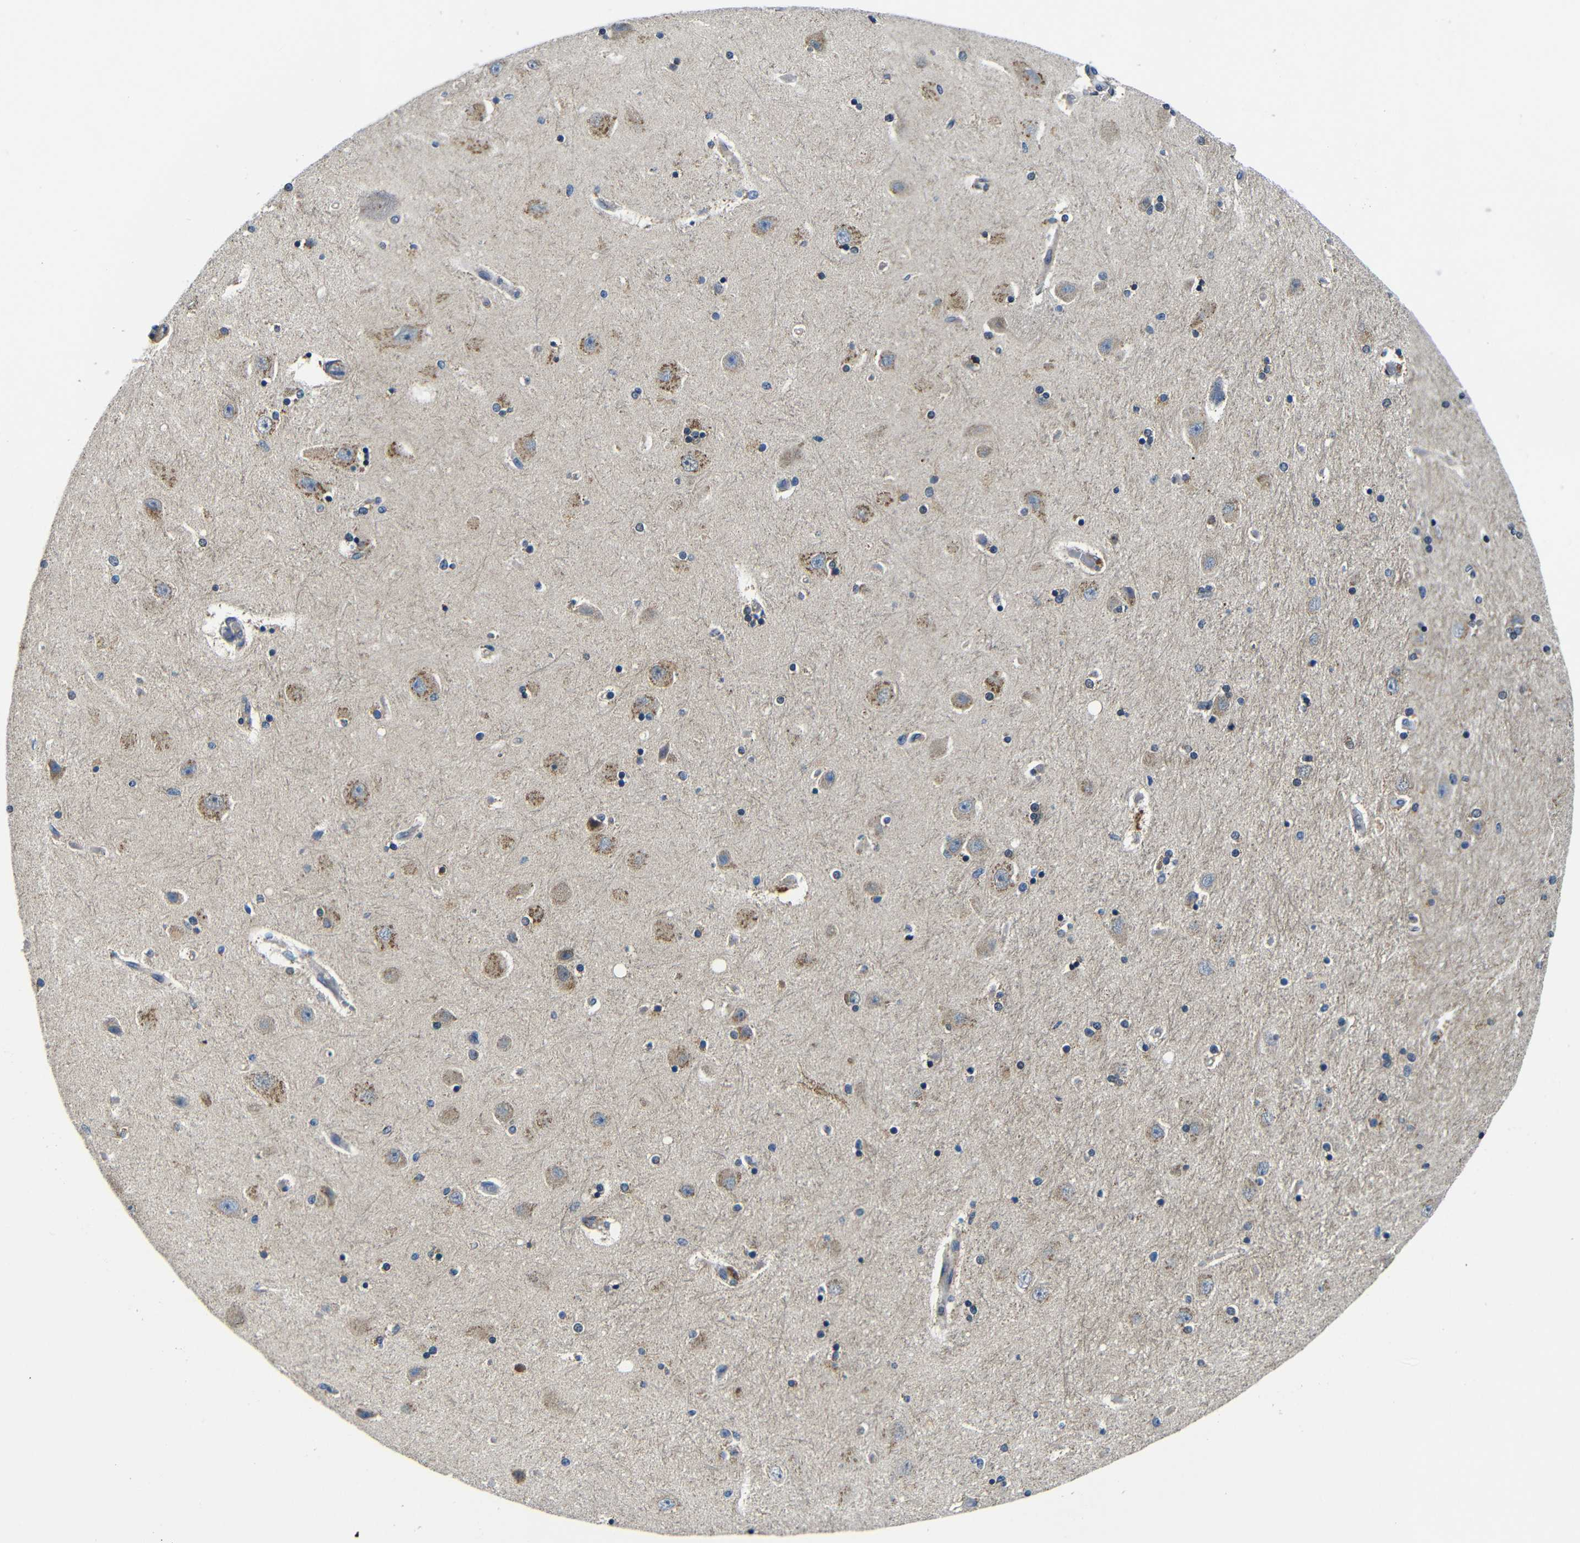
{"staining": {"intensity": "weak", "quantity": "25%-75%", "location": "cytoplasmic/membranous"}, "tissue": "hippocampus", "cell_type": "Glial cells", "image_type": "normal", "snomed": [{"axis": "morphology", "description": "Normal tissue, NOS"}, {"axis": "topography", "description": "Hippocampus"}], "caption": "Immunohistochemistry (IHC) photomicrograph of normal hippocampus stained for a protein (brown), which exhibits low levels of weak cytoplasmic/membranous staining in about 25%-75% of glial cells.", "gene": "FKBP14", "patient": {"sex": "female", "age": 54}}